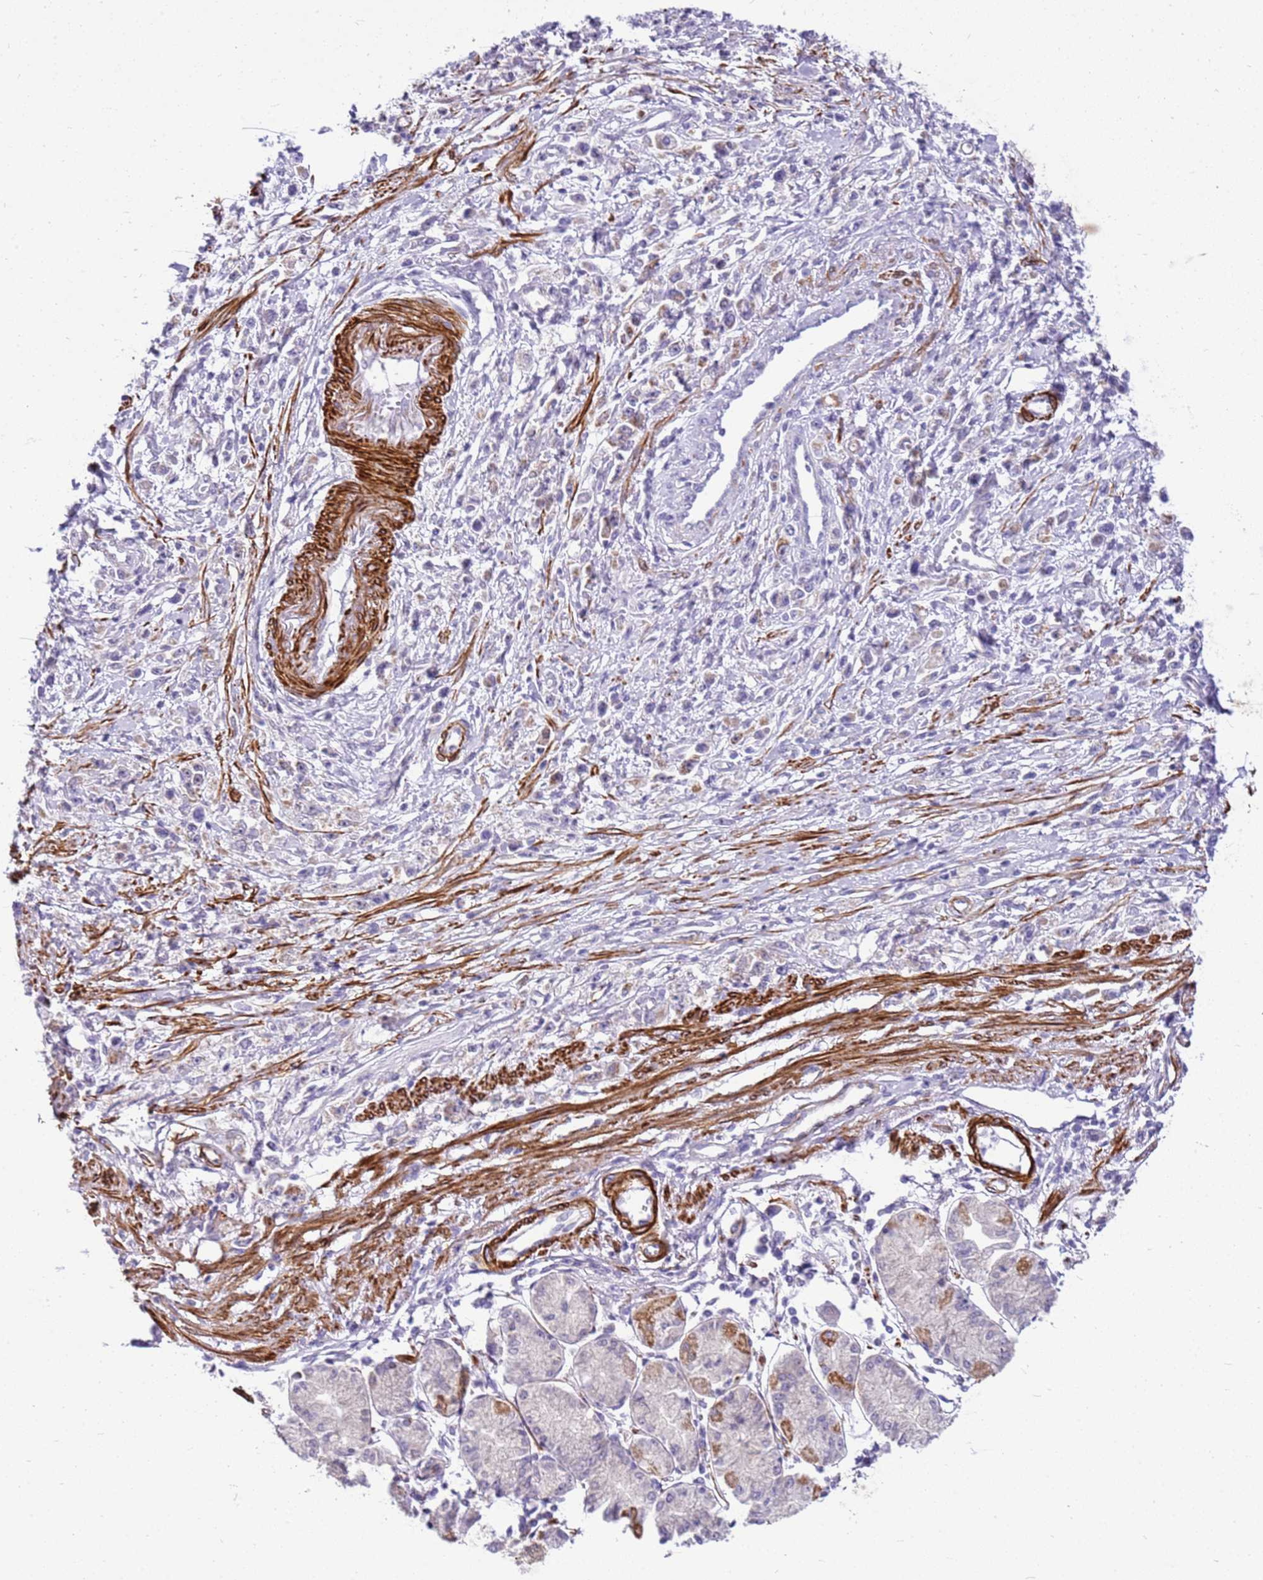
{"staining": {"intensity": "negative", "quantity": "none", "location": "none"}, "tissue": "stomach cancer", "cell_type": "Tumor cells", "image_type": "cancer", "snomed": [{"axis": "morphology", "description": "Adenocarcinoma, NOS"}, {"axis": "topography", "description": "Stomach"}], "caption": "Image shows no significant protein expression in tumor cells of stomach cancer.", "gene": "SMIM4", "patient": {"sex": "female", "age": 59}}